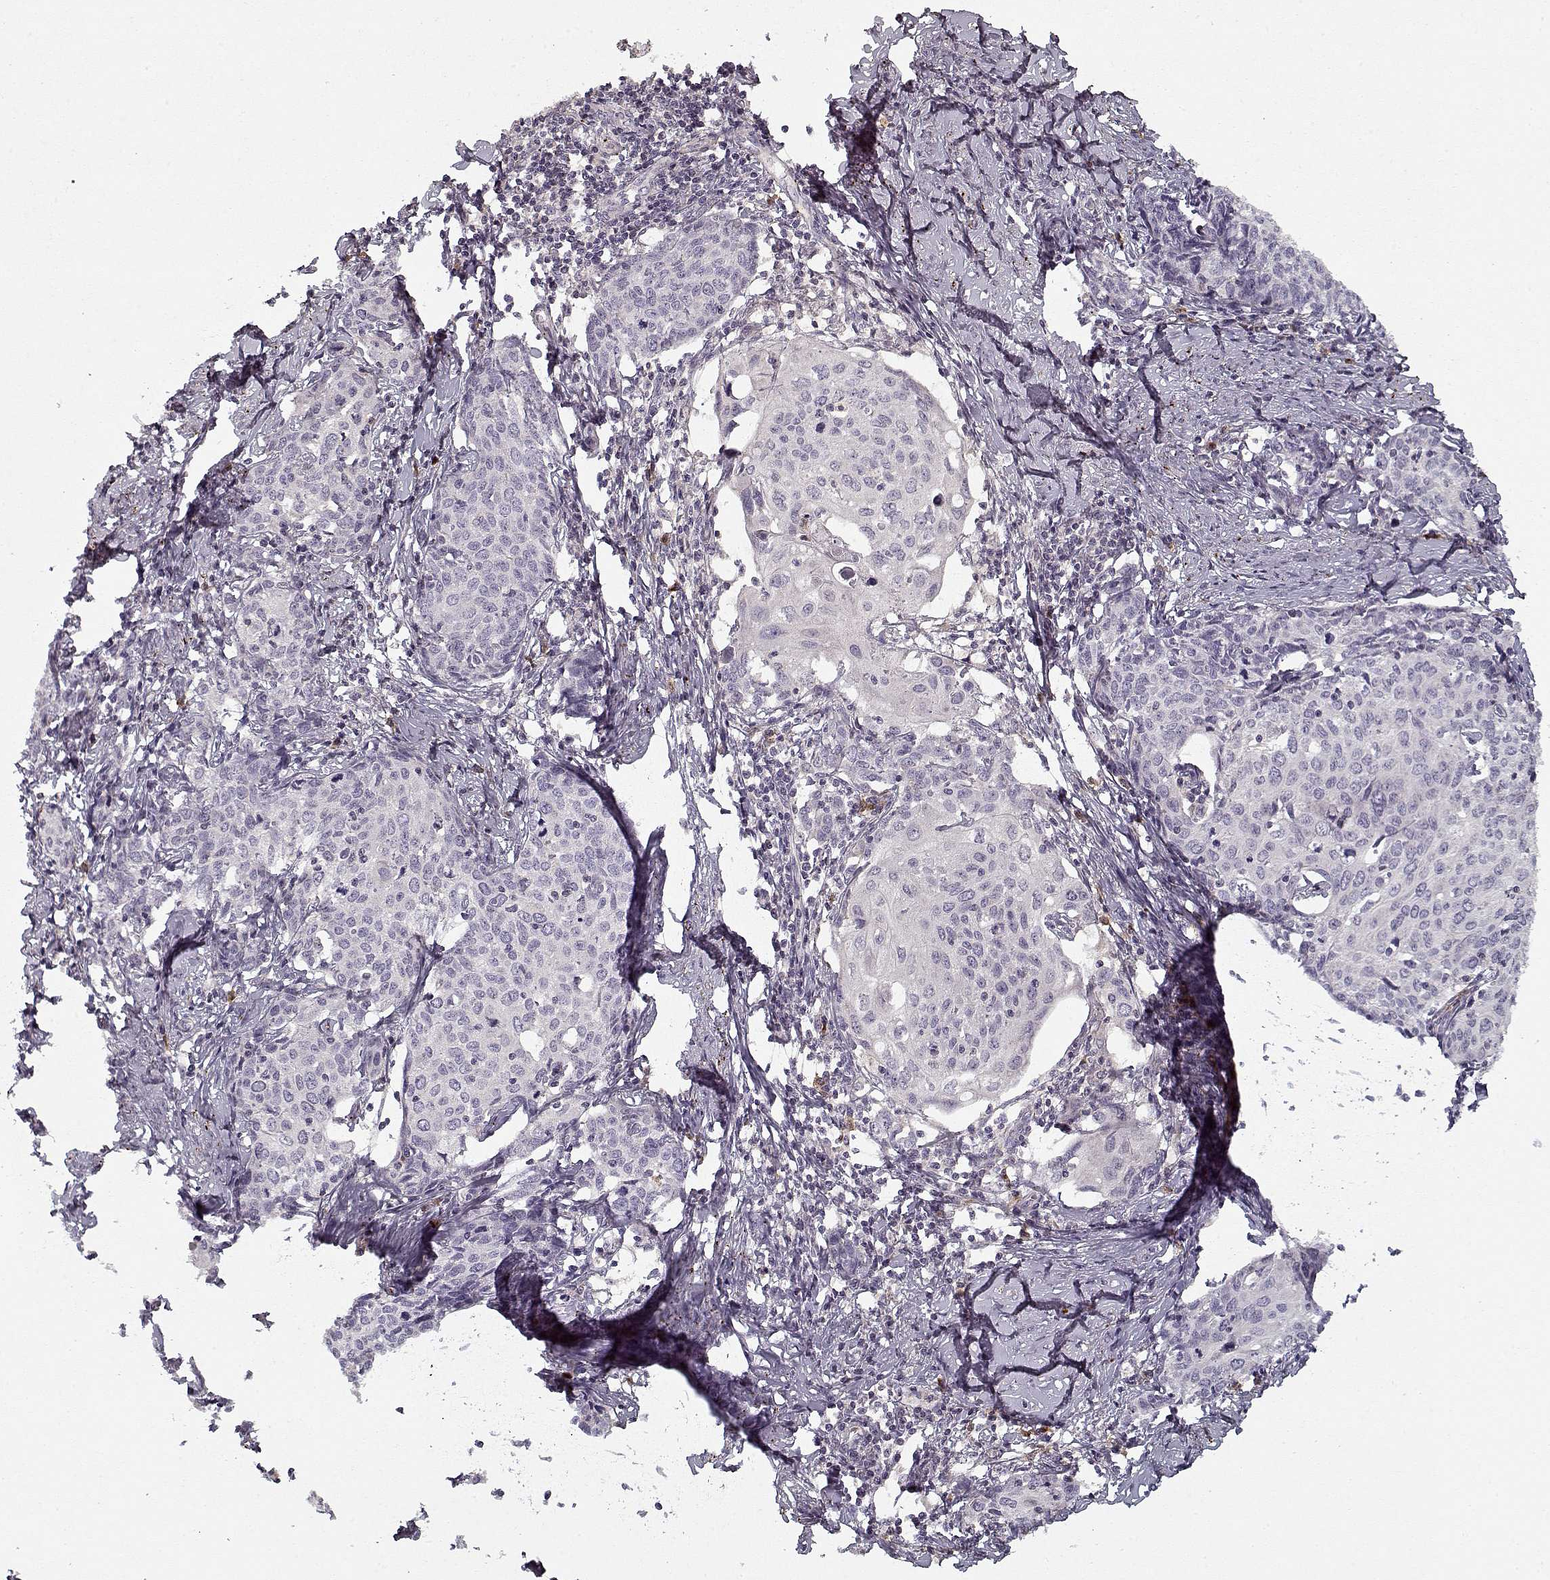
{"staining": {"intensity": "negative", "quantity": "none", "location": "none"}, "tissue": "cervical cancer", "cell_type": "Tumor cells", "image_type": "cancer", "snomed": [{"axis": "morphology", "description": "Squamous cell carcinoma, NOS"}, {"axis": "topography", "description": "Cervix"}], "caption": "Cervical cancer stained for a protein using immunohistochemistry shows no positivity tumor cells.", "gene": "UNC13D", "patient": {"sex": "female", "age": 62}}